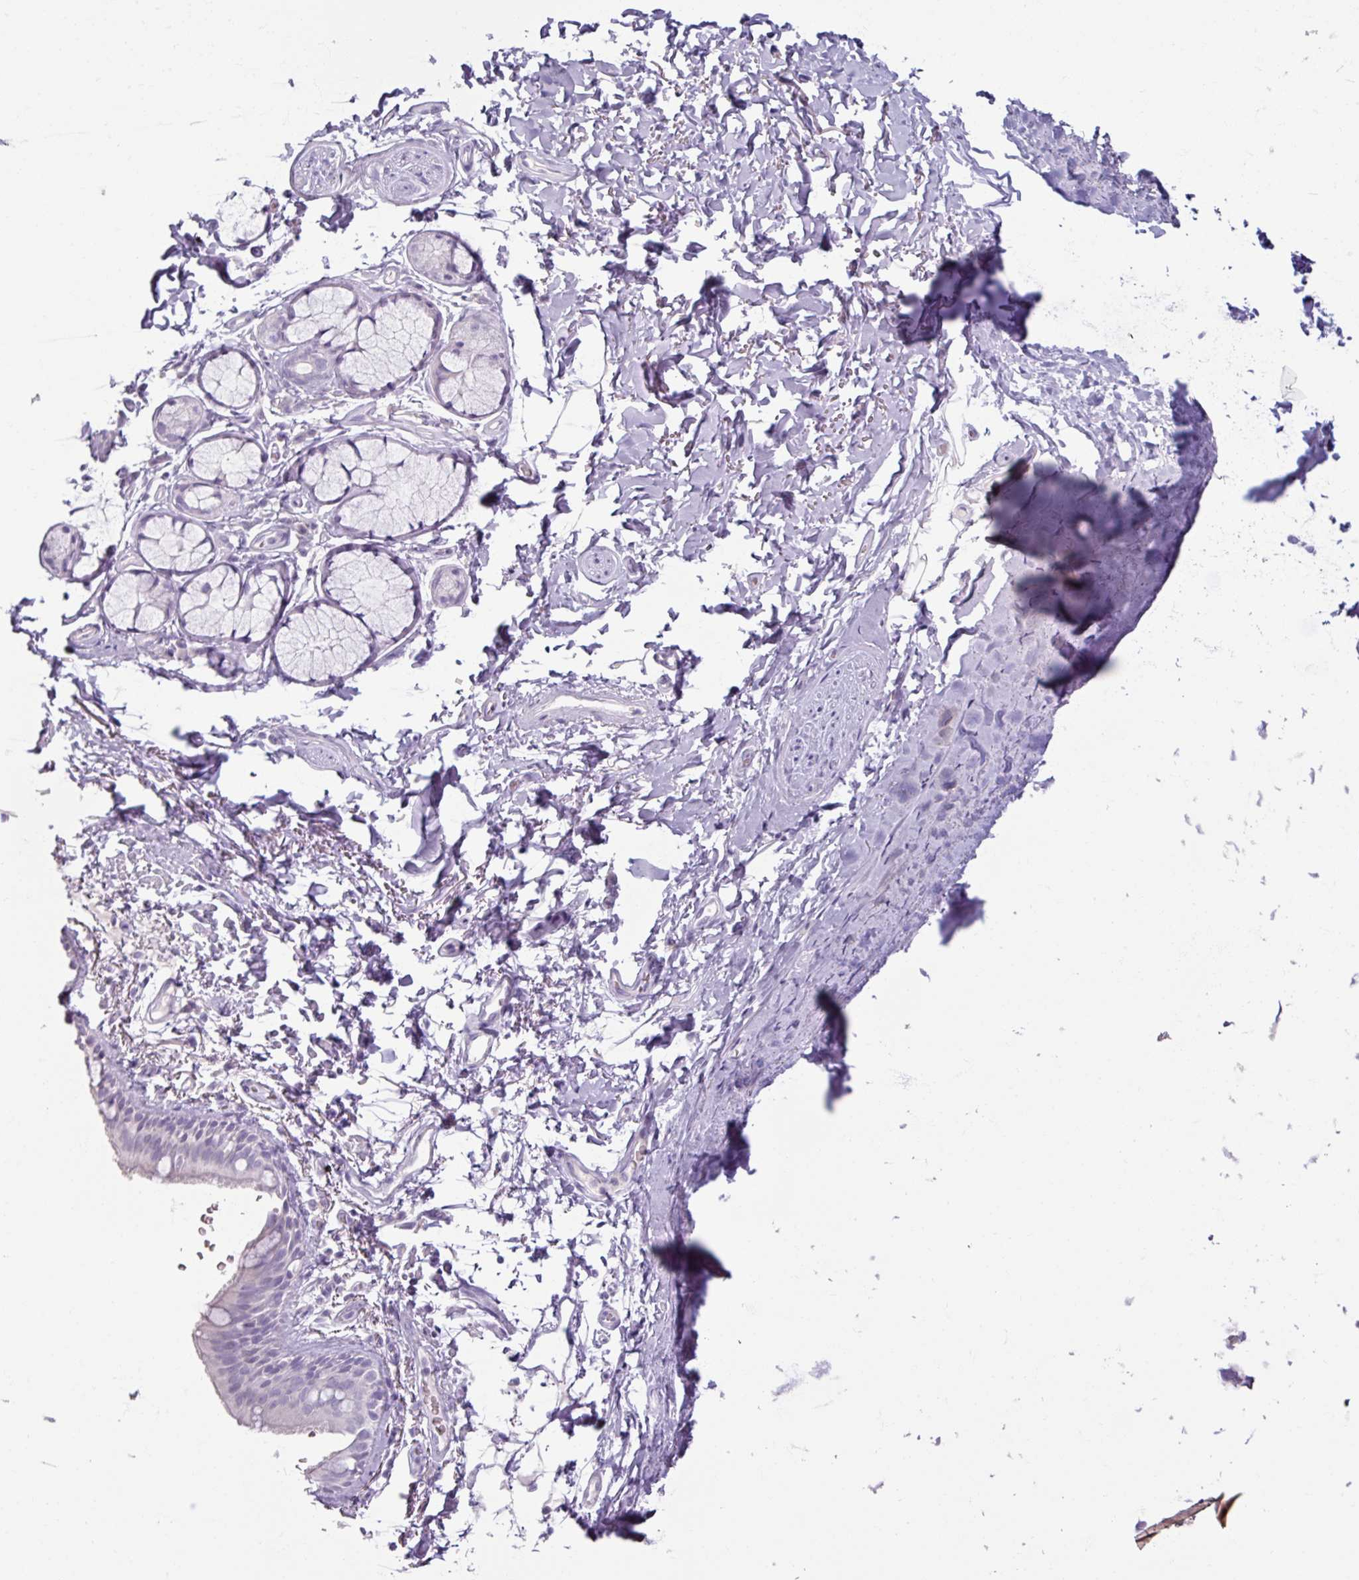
{"staining": {"intensity": "negative", "quantity": "none", "location": "none"}, "tissue": "bronchus", "cell_type": "Respiratory epithelial cells", "image_type": "normal", "snomed": [{"axis": "morphology", "description": "Normal tissue, NOS"}, {"axis": "topography", "description": "Bronchus"}], "caption": "This is an immunohistochemistry (IHC) photomicrograph of benign bronchus. There is no staining in respiratory epithelial cells.", "gene": "SLC27A5", "patient": {"sex": "male", "age": 70}}